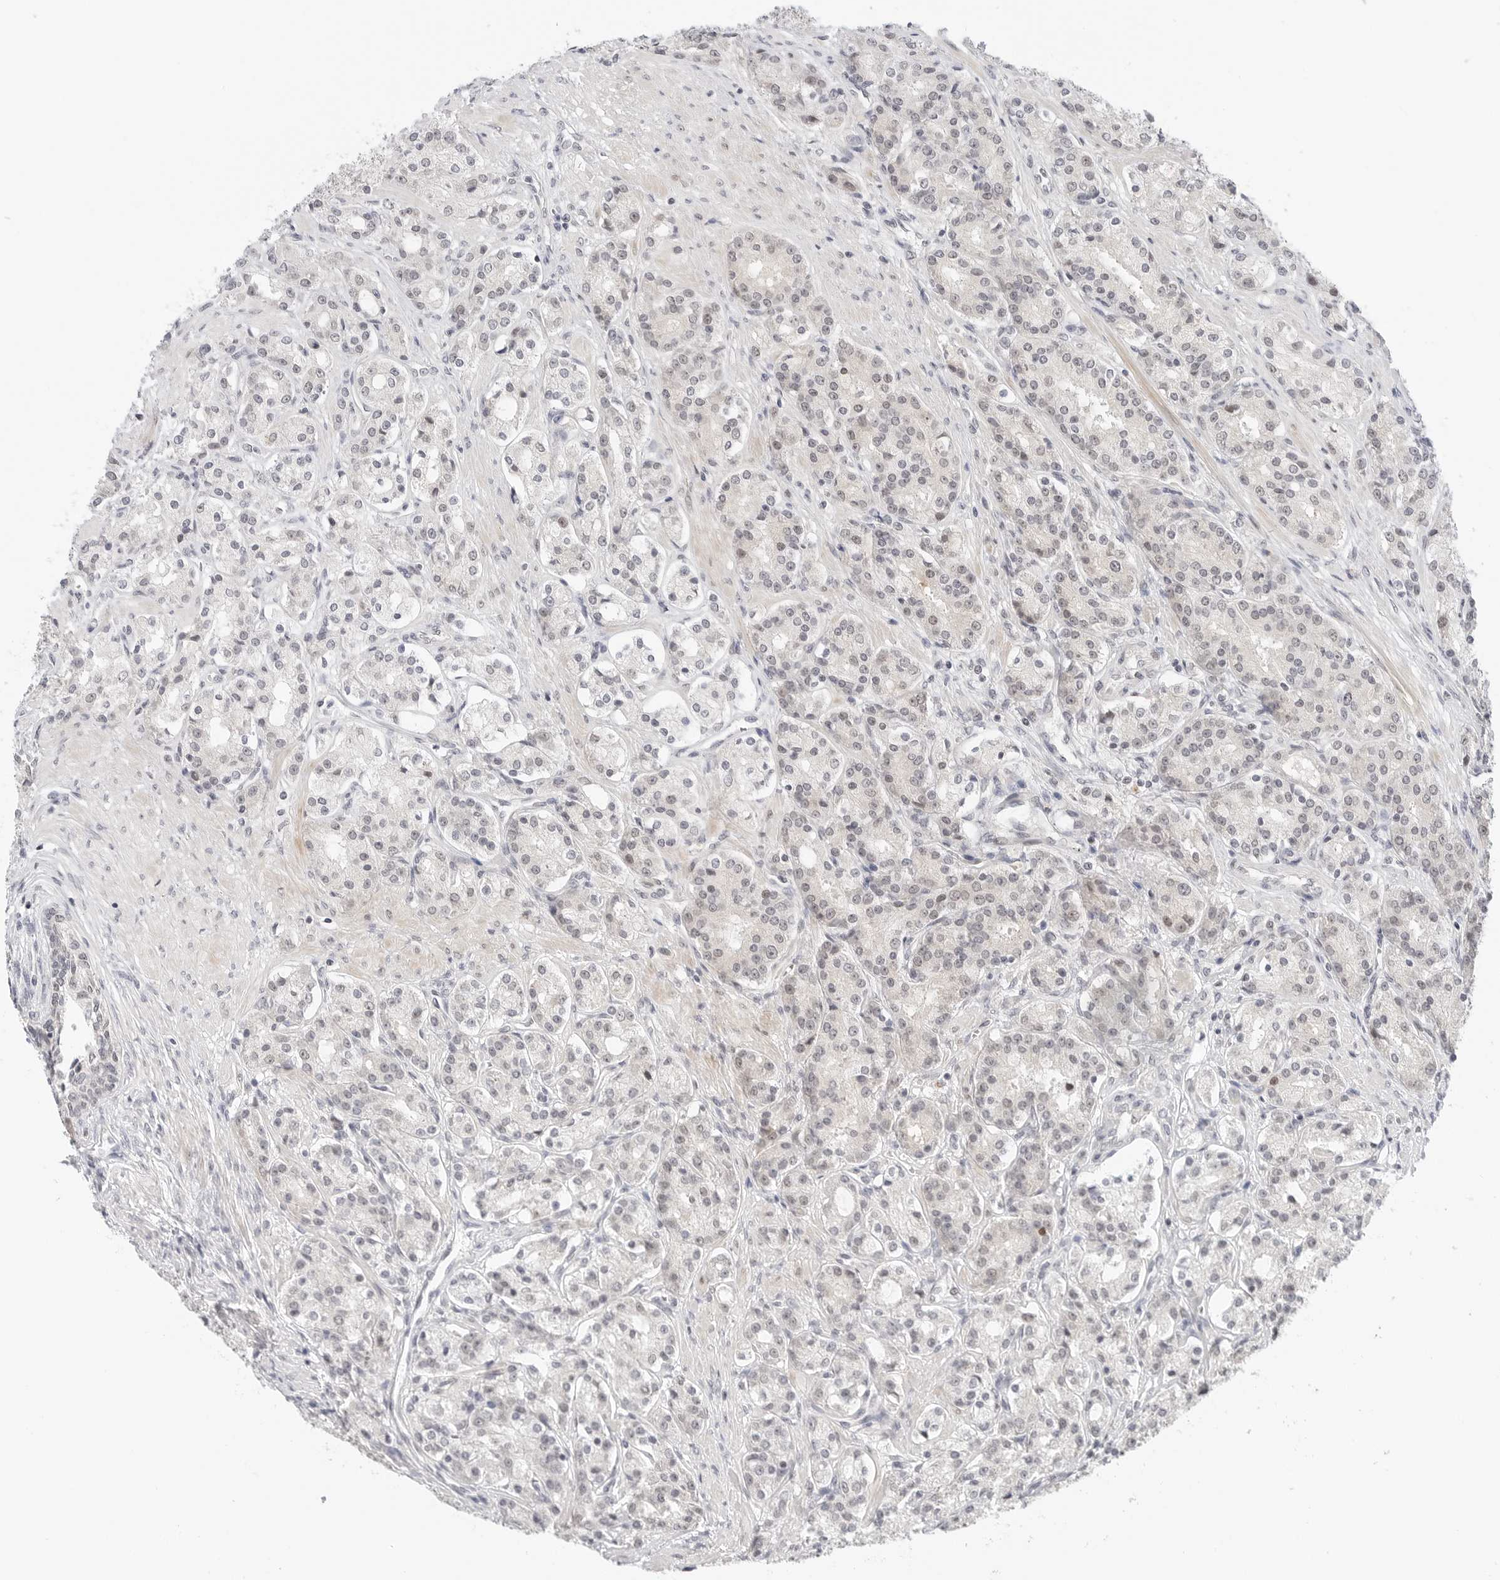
{"staining": {"intensity": "negative", "quantity": "none", "location": "none"}, "tissue": "prostate cancer", "cell_type": "Tumor cells", "image_type": "cancer", "snomed": [{"axis": "morphology", "description": "Adenocarcinoma, High grade"}, {"axis": "topography", "description": "Prostate"}], "caption": "Prostate cancer was stained to show a protein in brown. There is no significant positivity in tumor cells.", "gene": "TSEN2", "patient": {"sex": "male", "age": 60}}